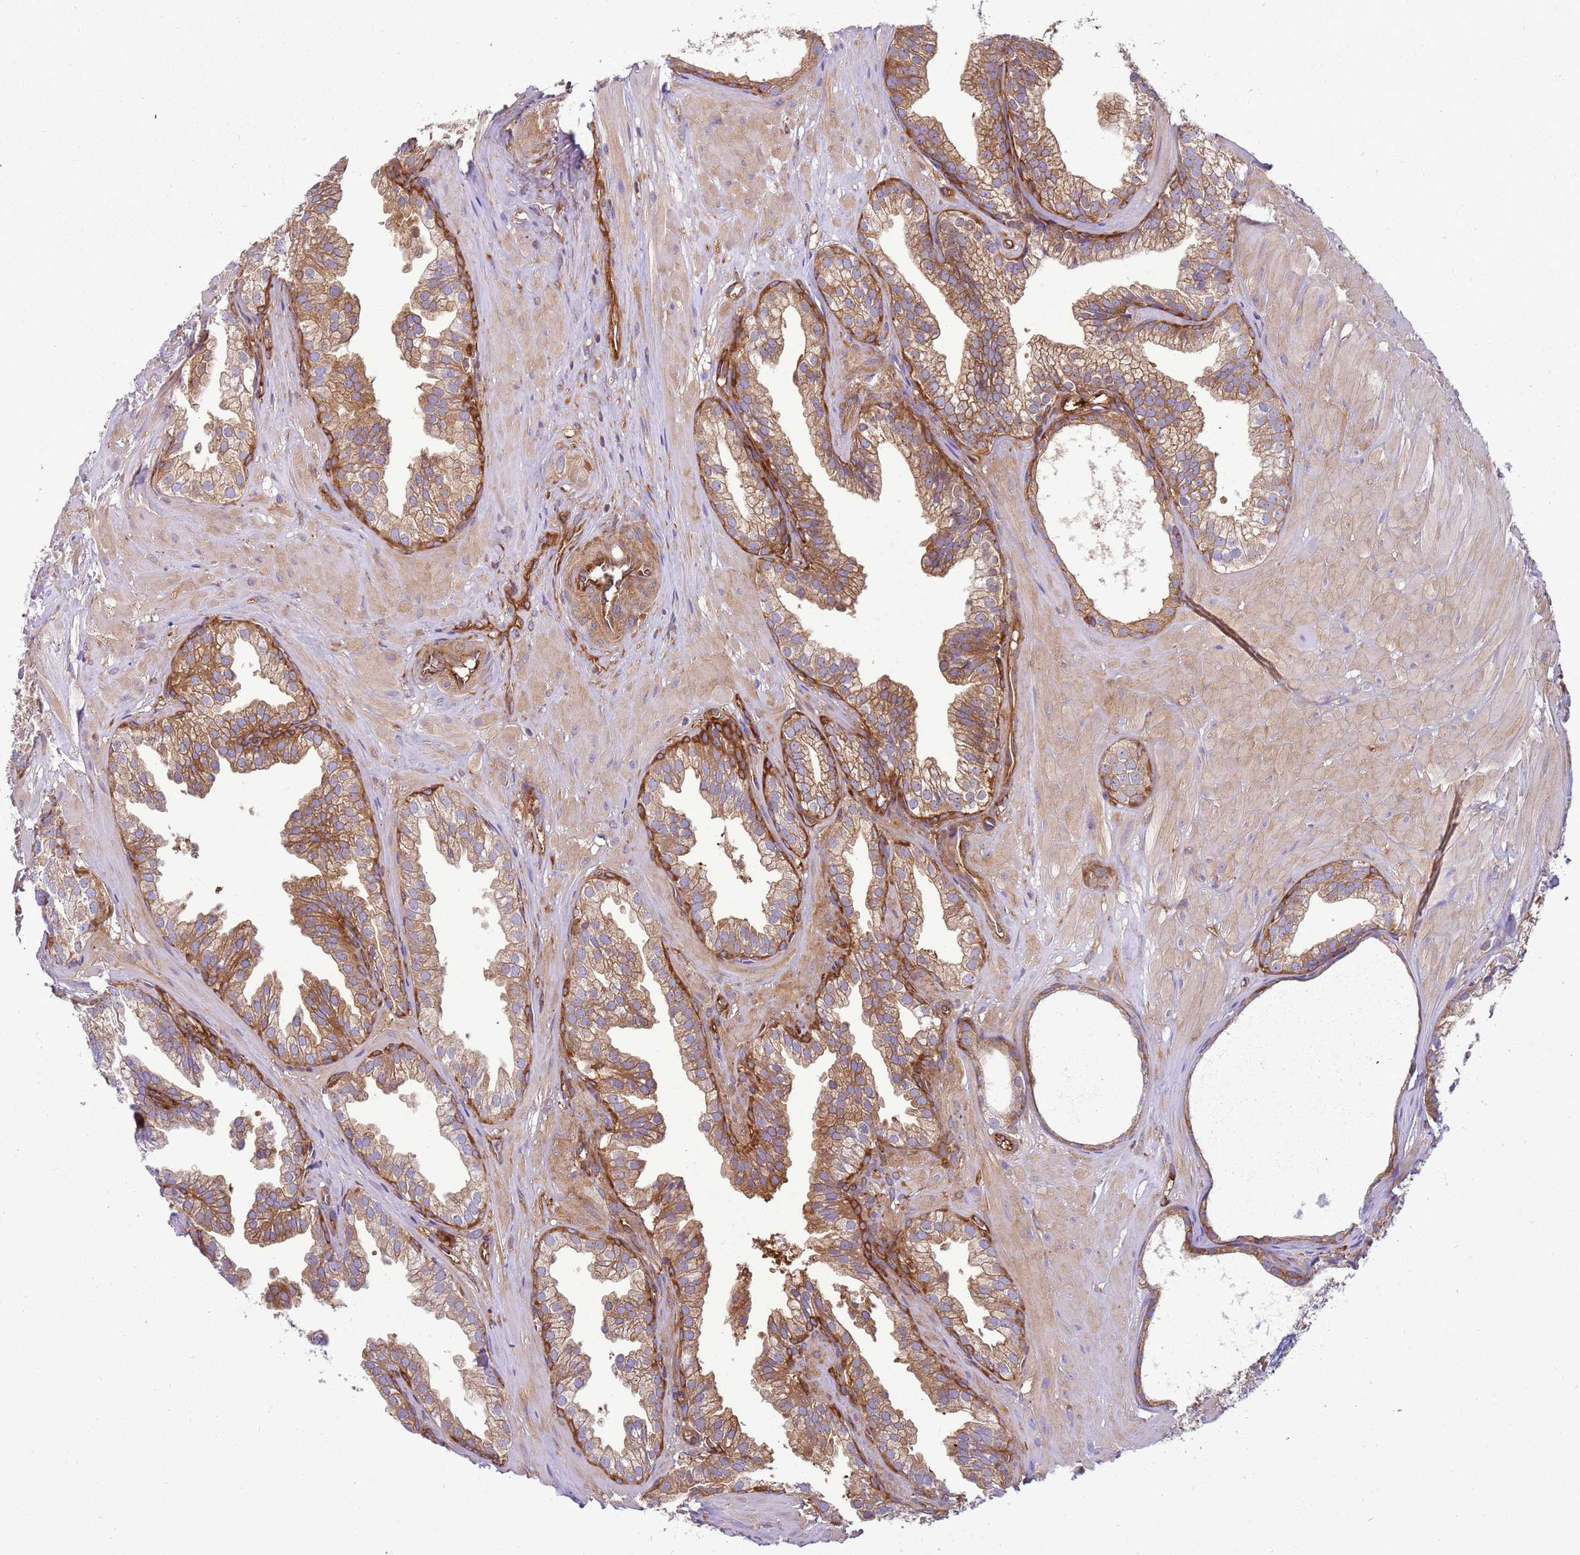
{"staining": {"intensity": "moderate", "quantity": ">75%", "location": "cytoplasmic/membranous"}, "tissue": "prostate", "cell_type": "Glandular cells", "image_type": "normal", "snomed": [{"axis": "morphology", "description": "Normal tissue, NOS"}, {"axis": "topography", "description": "Prostate"}, {"axis": "topography", "description": "Peripheral nerve tissue"}], "caption": "Protein positivity by immunohistochemistry (IHC) exhibits moderate cytoplasmic/membranous expression in approximately >75% of glandular cells in benign prostate.", "gene": "SNX21", "patient": {"sex": "male", "age": 55}}